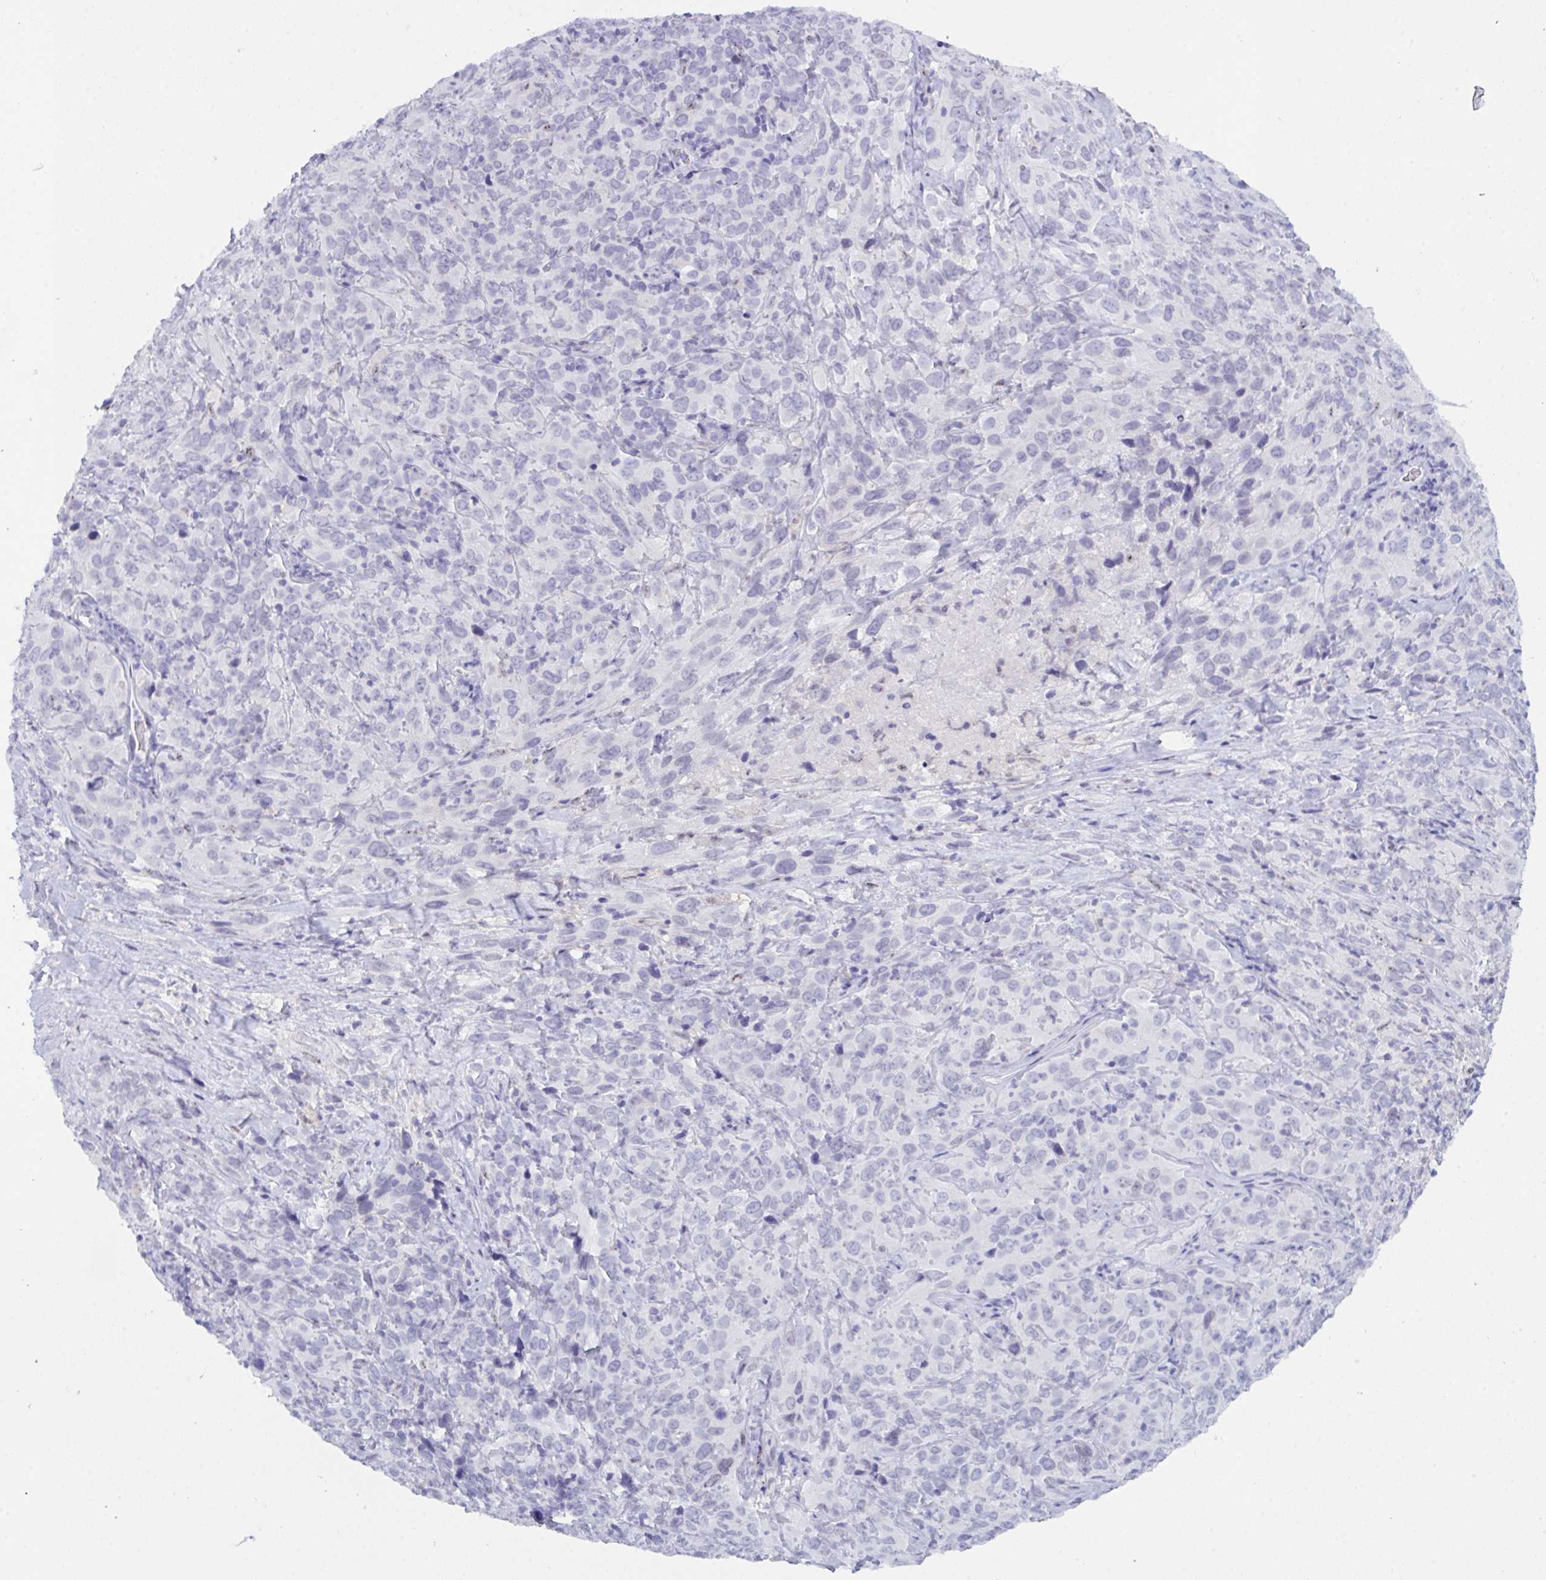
{"staining": {"intensity": "negative", "quantity": "none", "location": "none"}, "tissue": "cervical cancer", "cell_type": "Tumor cells", "image_type": "cancer", "snomed": [{"axis": "morphology", "description": "Squamous cell carcinoma, NOS"}, {"axis": "topography", "description": "Cervix"}], "caption": "The immunohistochemistry (IHC) image has no significant staining in tumor cells of squamous cell carcinoma (cervical) tissue.", "gene": "PRDM9", "patient": {"sex": "female", "age": 51}}